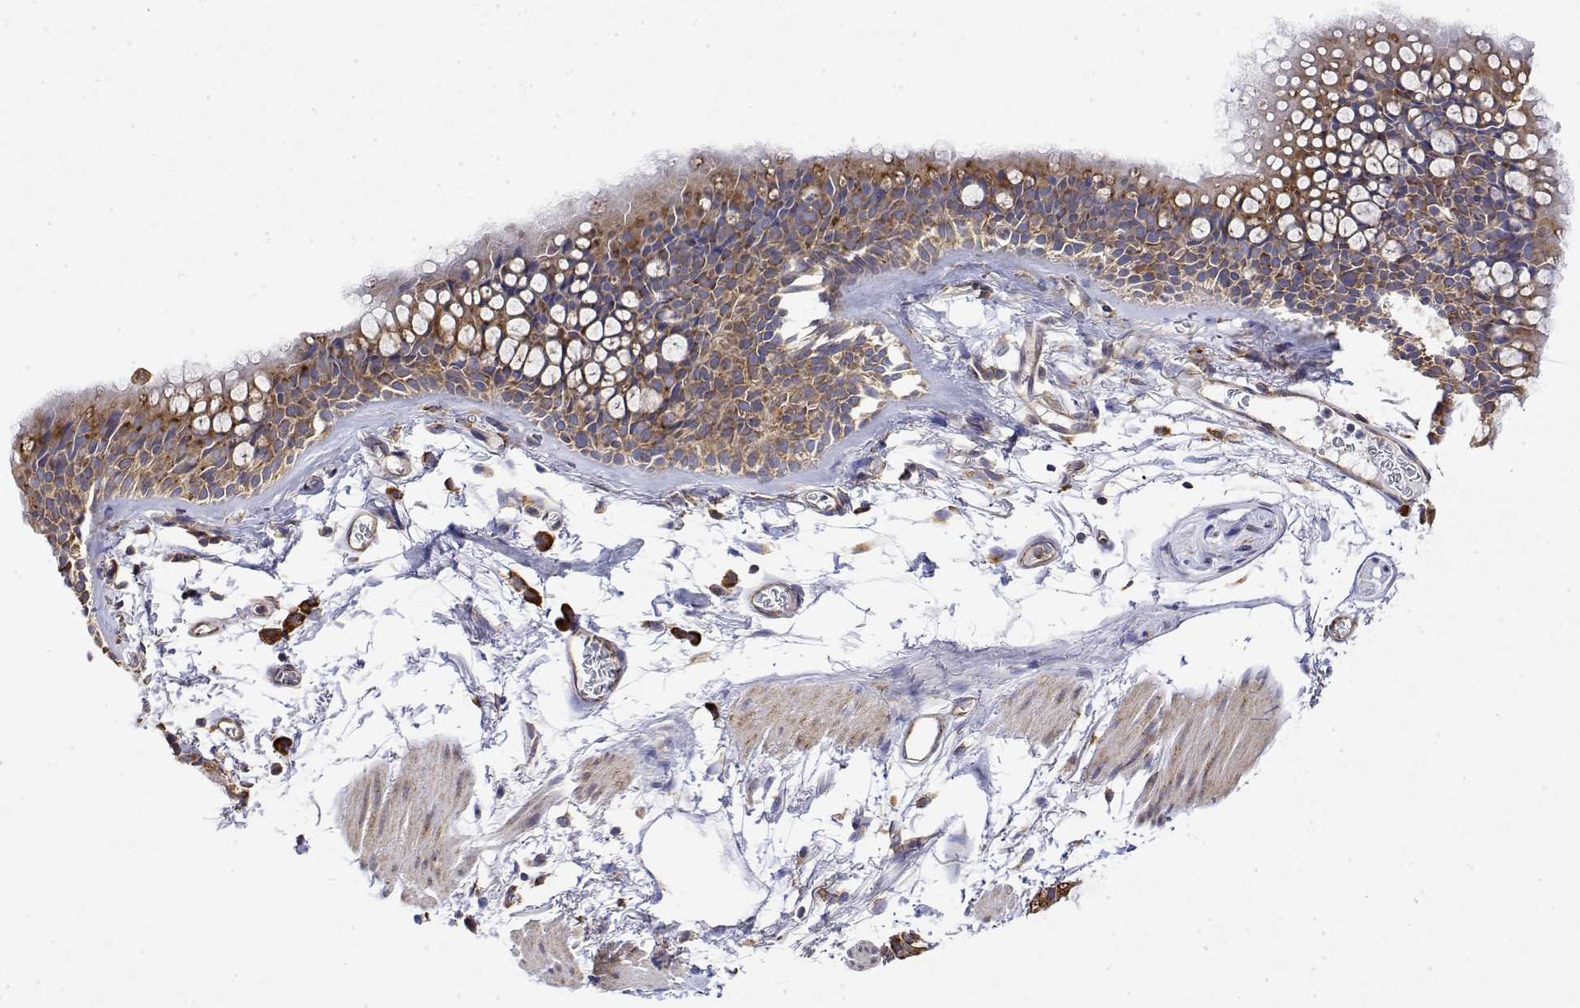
{"staining": {"intensity": "moderate", "quantity": ">75%", "location": "cytoplasmic/membranous"}, "tissue": "bronchus", "cell_type": "Respiratory epithelial cells", "image_type": "normal", "snomed": [{"axis": "morphology", "description": "Normal tissue, NOS"}, {"axis": "topography", "description": "Cartilage tissue"}, {"axis": "topography", "description": "Bronchus"}], "caption": "There is medium levels of moderate cytoplasmic/membranous expression in respiratory epithelial cells of benign bronchus, as demonstrated by immunohistochemical staining (brown color).", "gene": "EEF1G", "patient": {"sex": "female", "age": 79}}